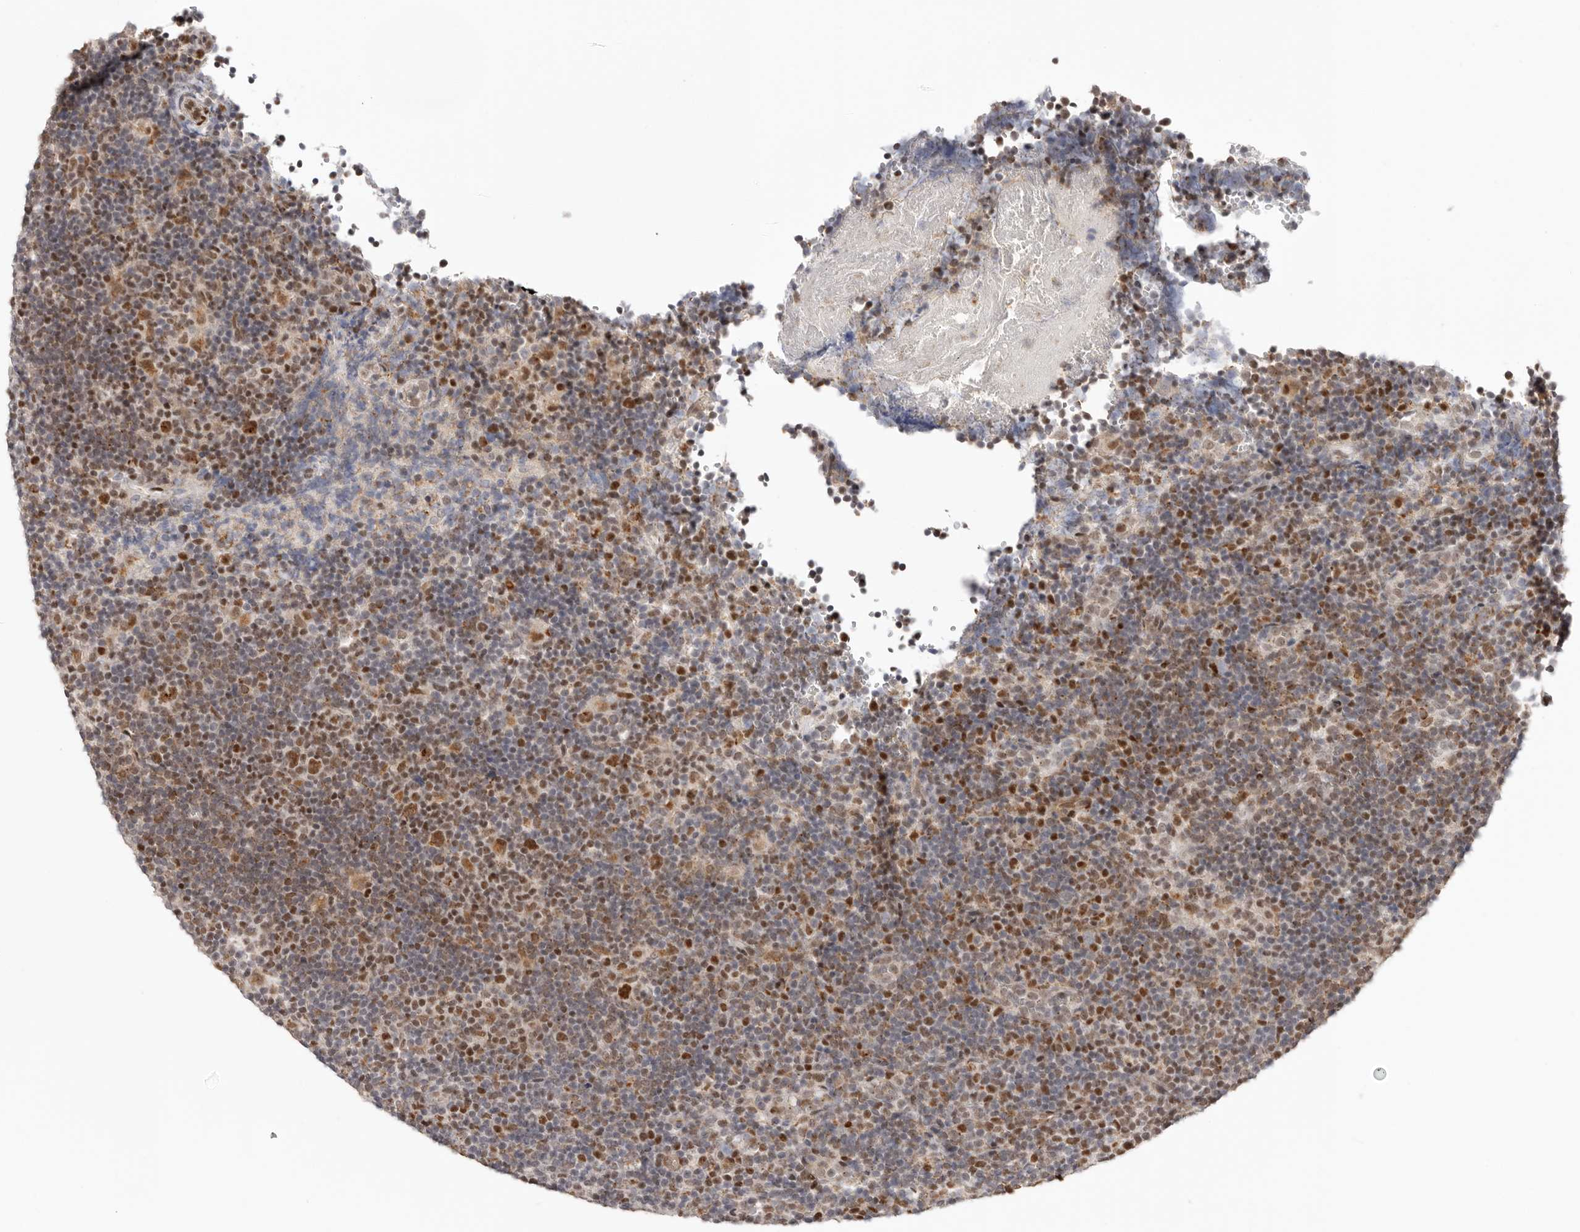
{"staining": {"intensity": "moderate", "quantity": ">75%", "location": "nuclear"}, "tissue": "lymphoma", "cell_type": "Tumor cells", "image_type": "cancer", "snomed": [{"axis": "morphology", "description": "Hodgkin's disease, NOS"}, {"axis": "topography", "description": "Lymph node"}], "caption": "Immunohistochemistry (IHC) micrograph of neoplastic tissue: human Hodgkin's disease stained using IHC shows medium levels of moderate protein expression localized specifically in the nuclear of tumor cells, appearing as a nuclear brown color.", "gene": "SMAD7", "patient": {"sex": "female", "age": 57}}